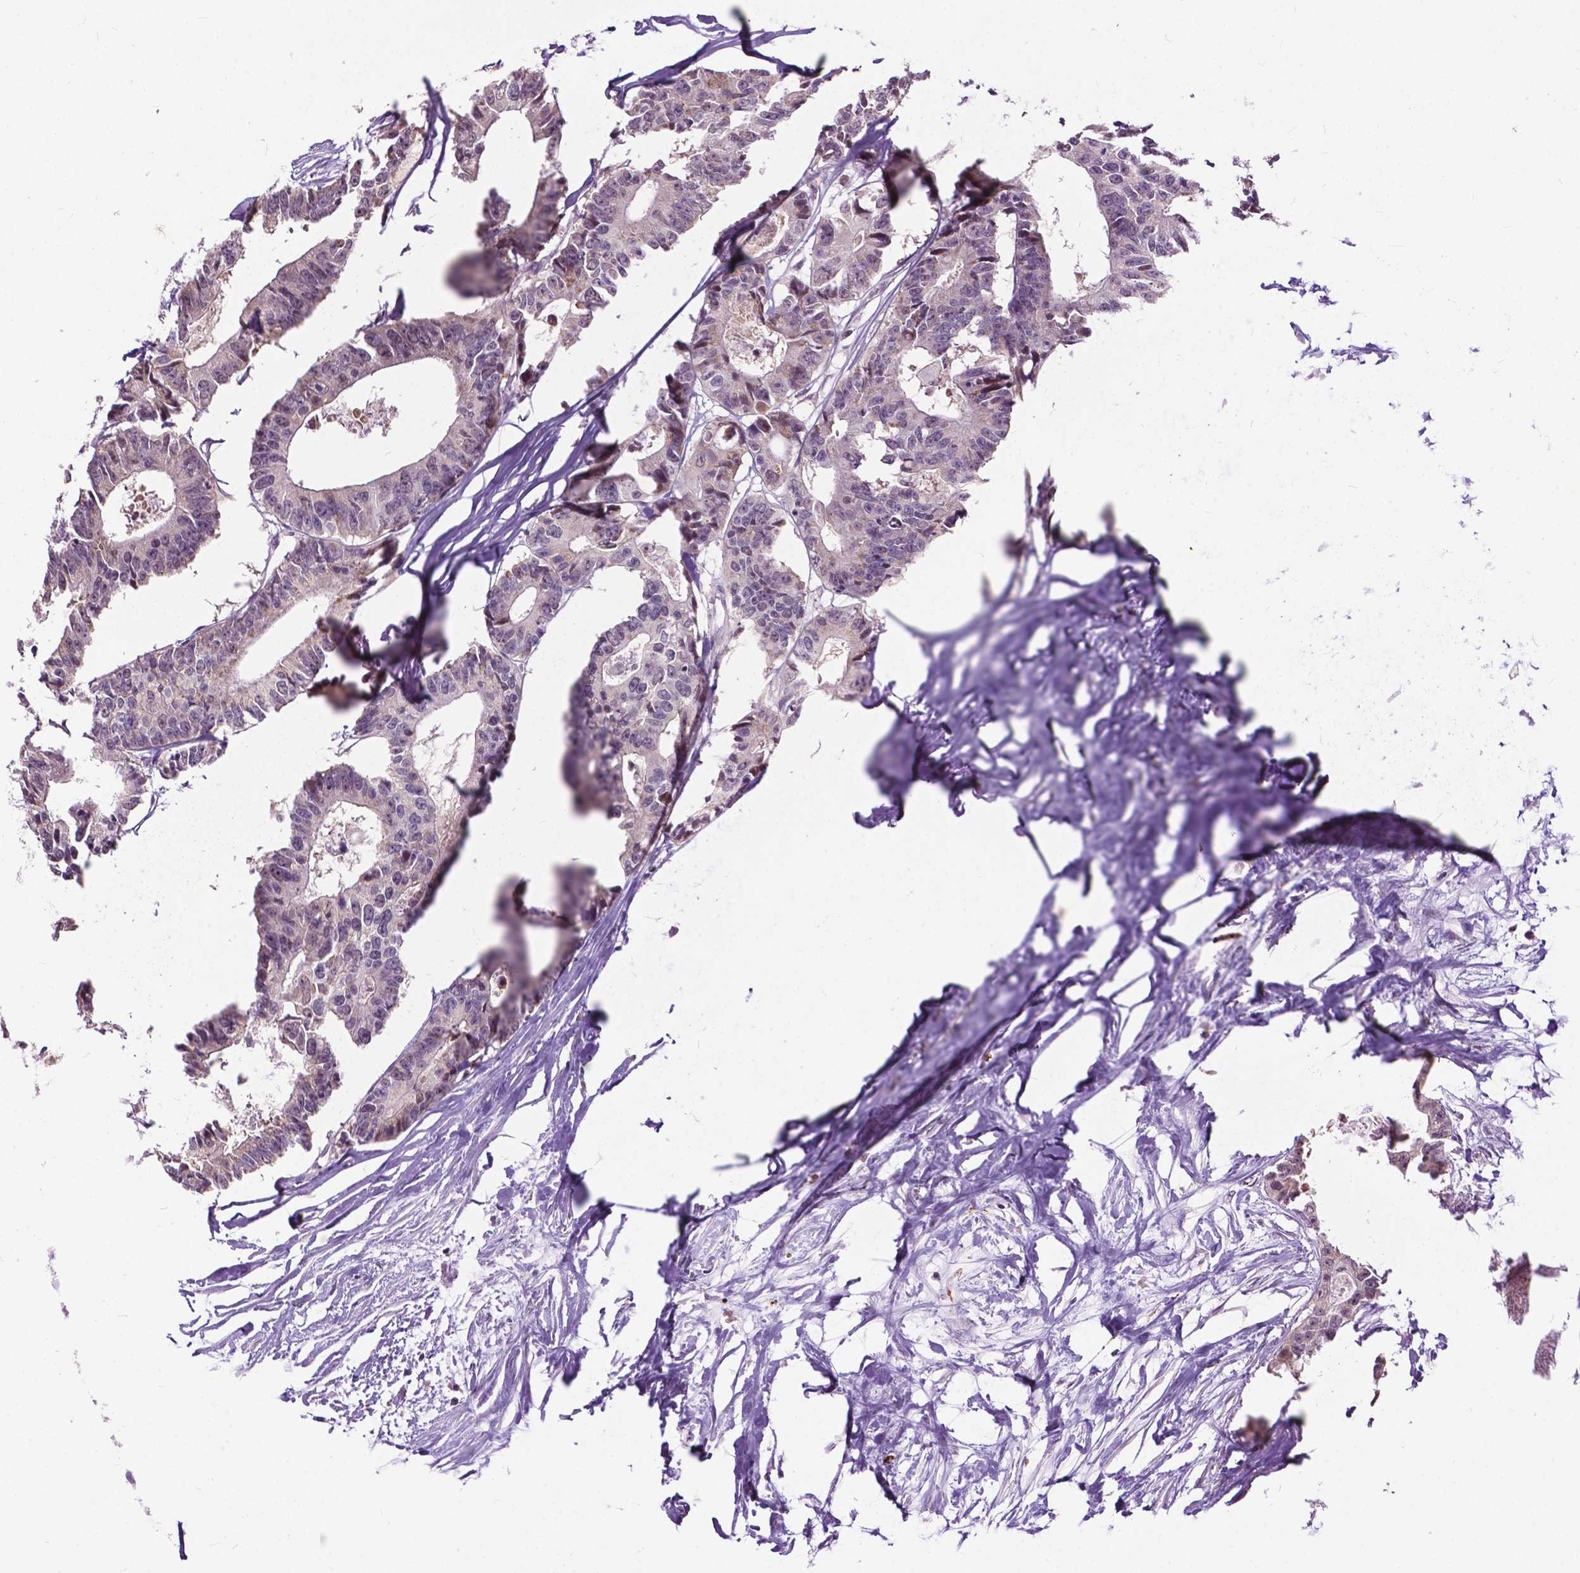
{"staining": {"intensity": "negative", "quantity": "none", "location": "none"}, "tissue": "colorectal cancer", "cell_type": "Tumor cells", "image_type": "cancer", "snomed": [{"axis": "morphology", "description": "Adenocarcinoma, NOS"}, {"axis": "topography", "description": "Rectum"}], "caption": "Colorectal cancer was stained to show a protein in brown. There is no significant staining in tumor cells.", "gene": "TTC9B", "patient": {"sex": "male", "age": 57}}